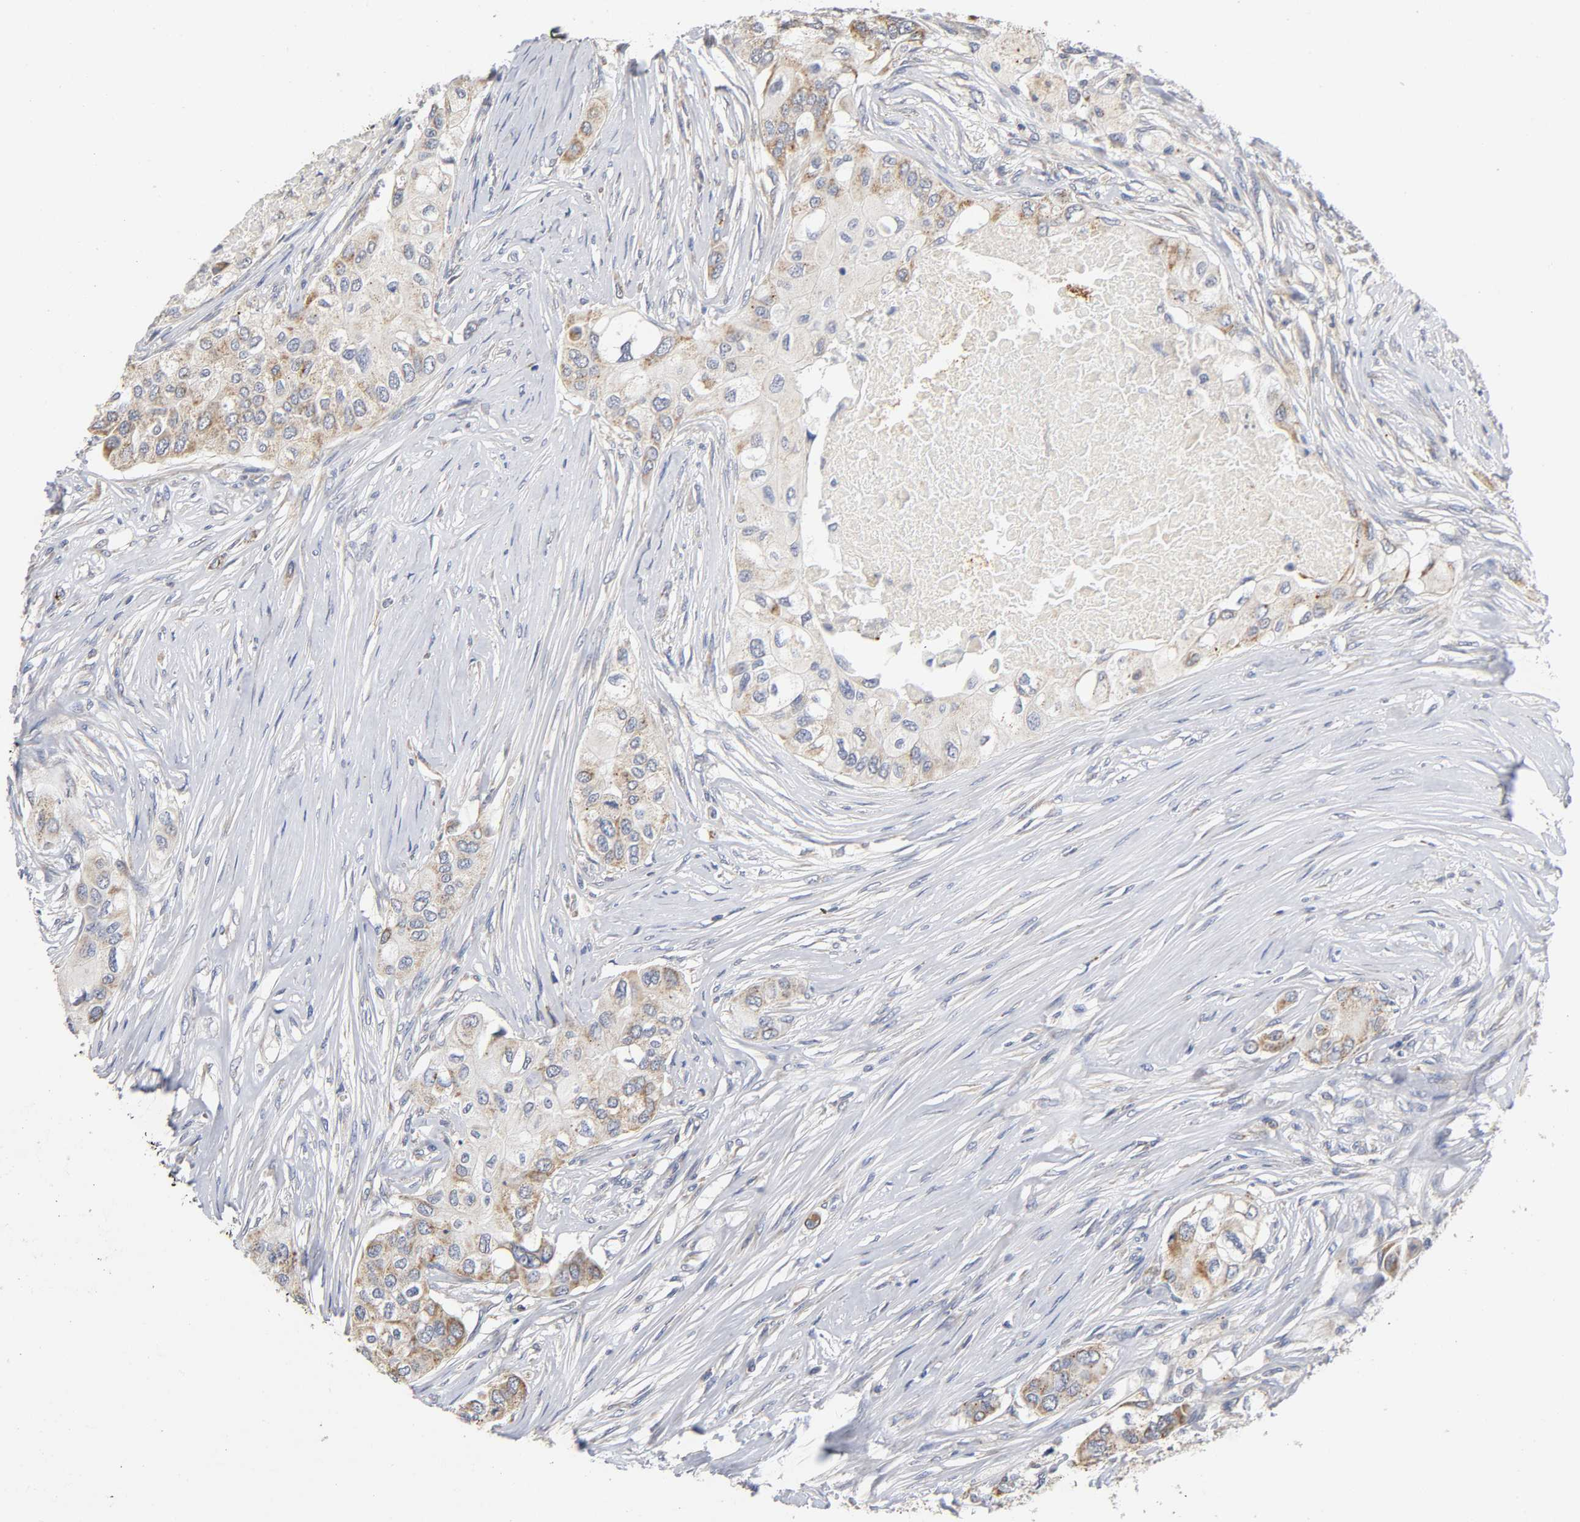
{"staining": {"intensity": "moderate", "quantity": ">75%", "location": "cytoplasmic/membranous"}, "tissue": "breast cancer", "cell_type": "Tumor cells", "image_type": "cancer", "snomed": [{"axis": "morphology", "description": "Normal tissue, NOS"}, {"axis": "morphology", "description": "Duct carcinoma"}, {"axis": "topography", "description": "Breast"}], "caption": "Moderate cytoplasmic/membranous protein staining is present in approximately >75% of tumor cells in breast cancer (intraductal carcinoma).", "gene": "SYT16", "patient": {"sex": "female", "age": 49}}